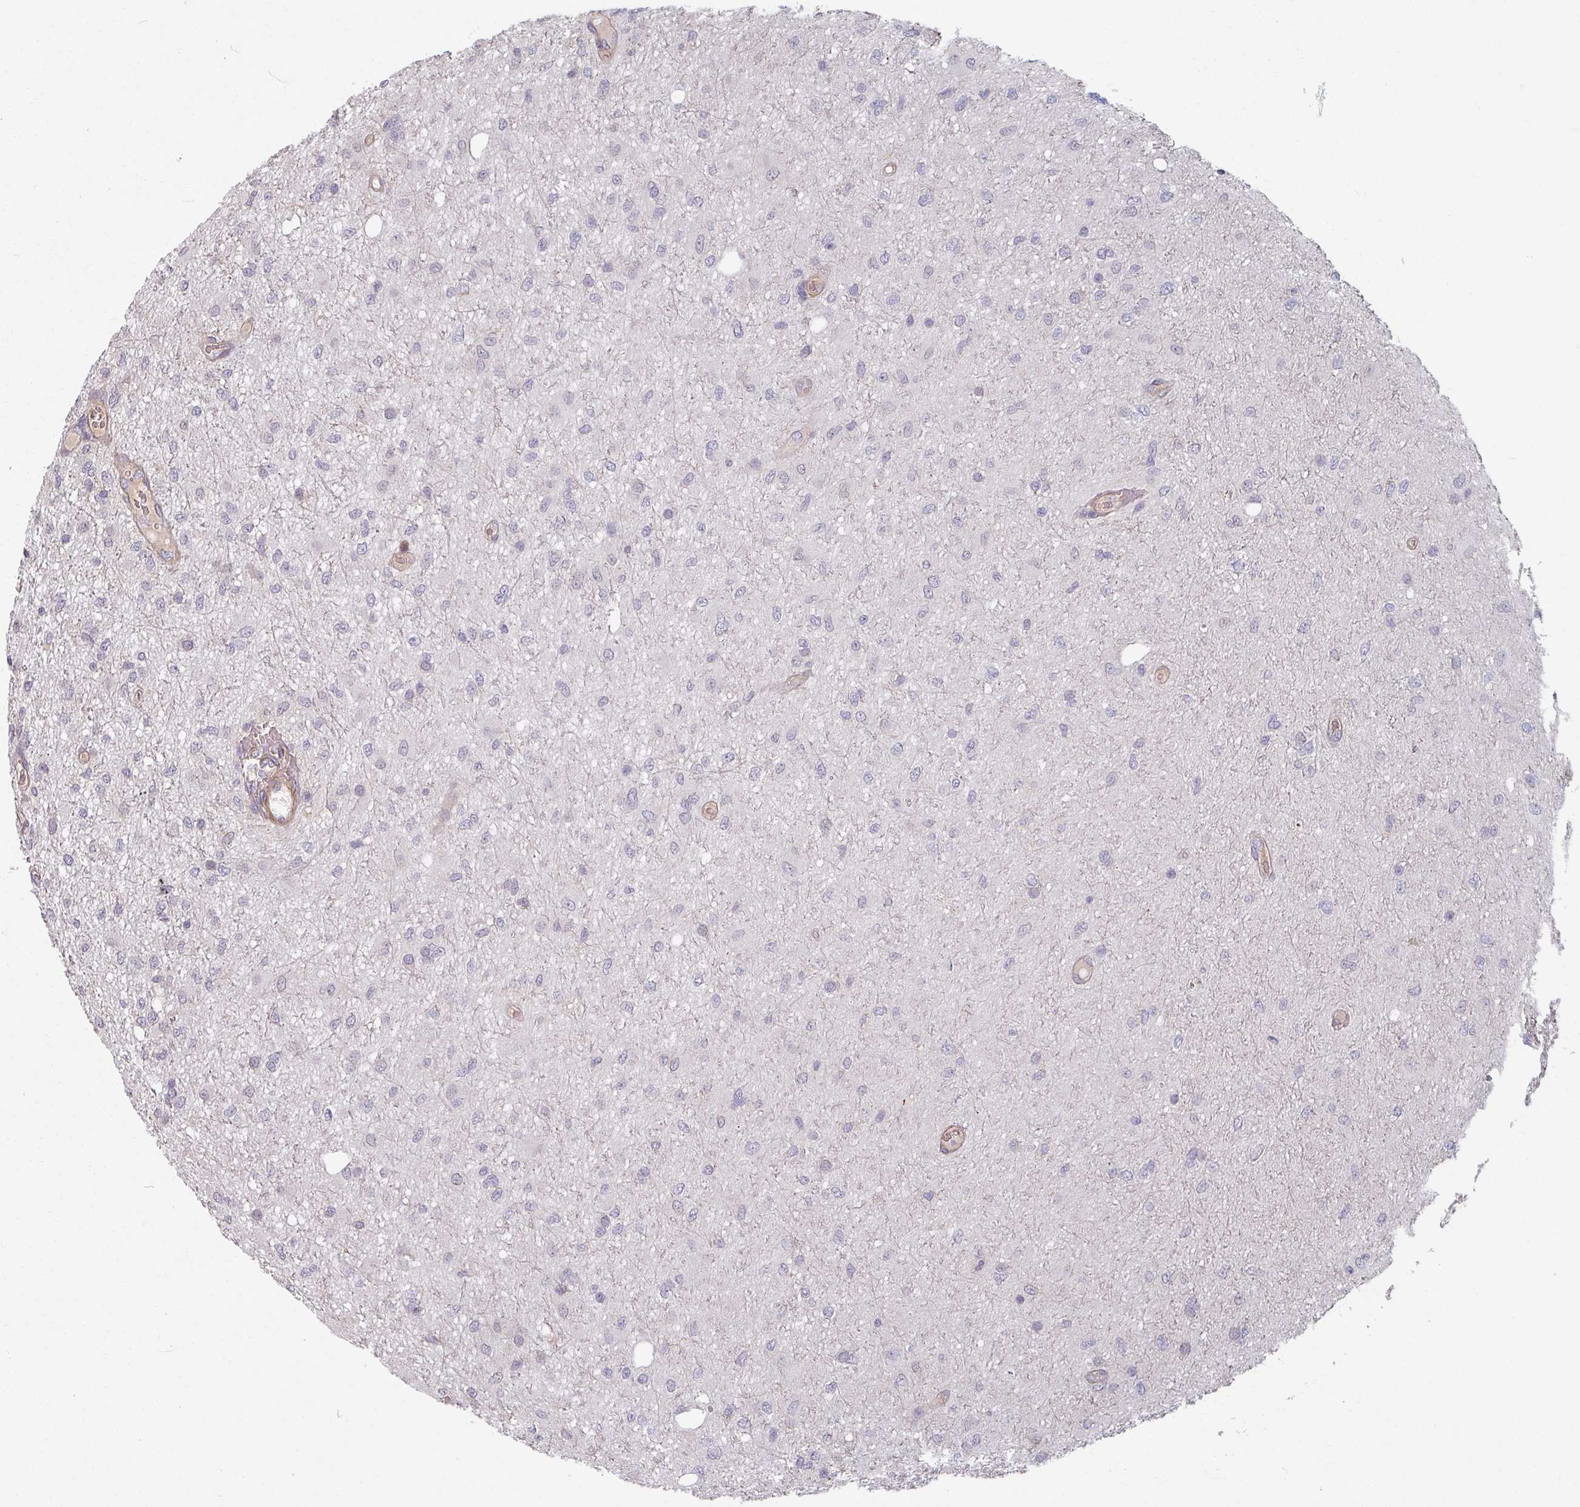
{"staining": {"intensity": "negative", "quantity": "none", "location": "none"}, "tissue": "glioma", "cell_type": "Tumor cells", "image_type": "cancer", "snomed": [{"axis": "morphology", "description": "Glioma, malignant, Low grade"}, {"axis": "topography", "description": "Cerebellum"}], "caption": "The immunohistochemistry micrograph has no significant staining in tumor cells of glioma tissue. (Brightfield microscopy of DAB immunohistochemistry (IHC) at high magnification).", "gene": "C4BPB", "patient": {"sex": "female", "age": 5}}